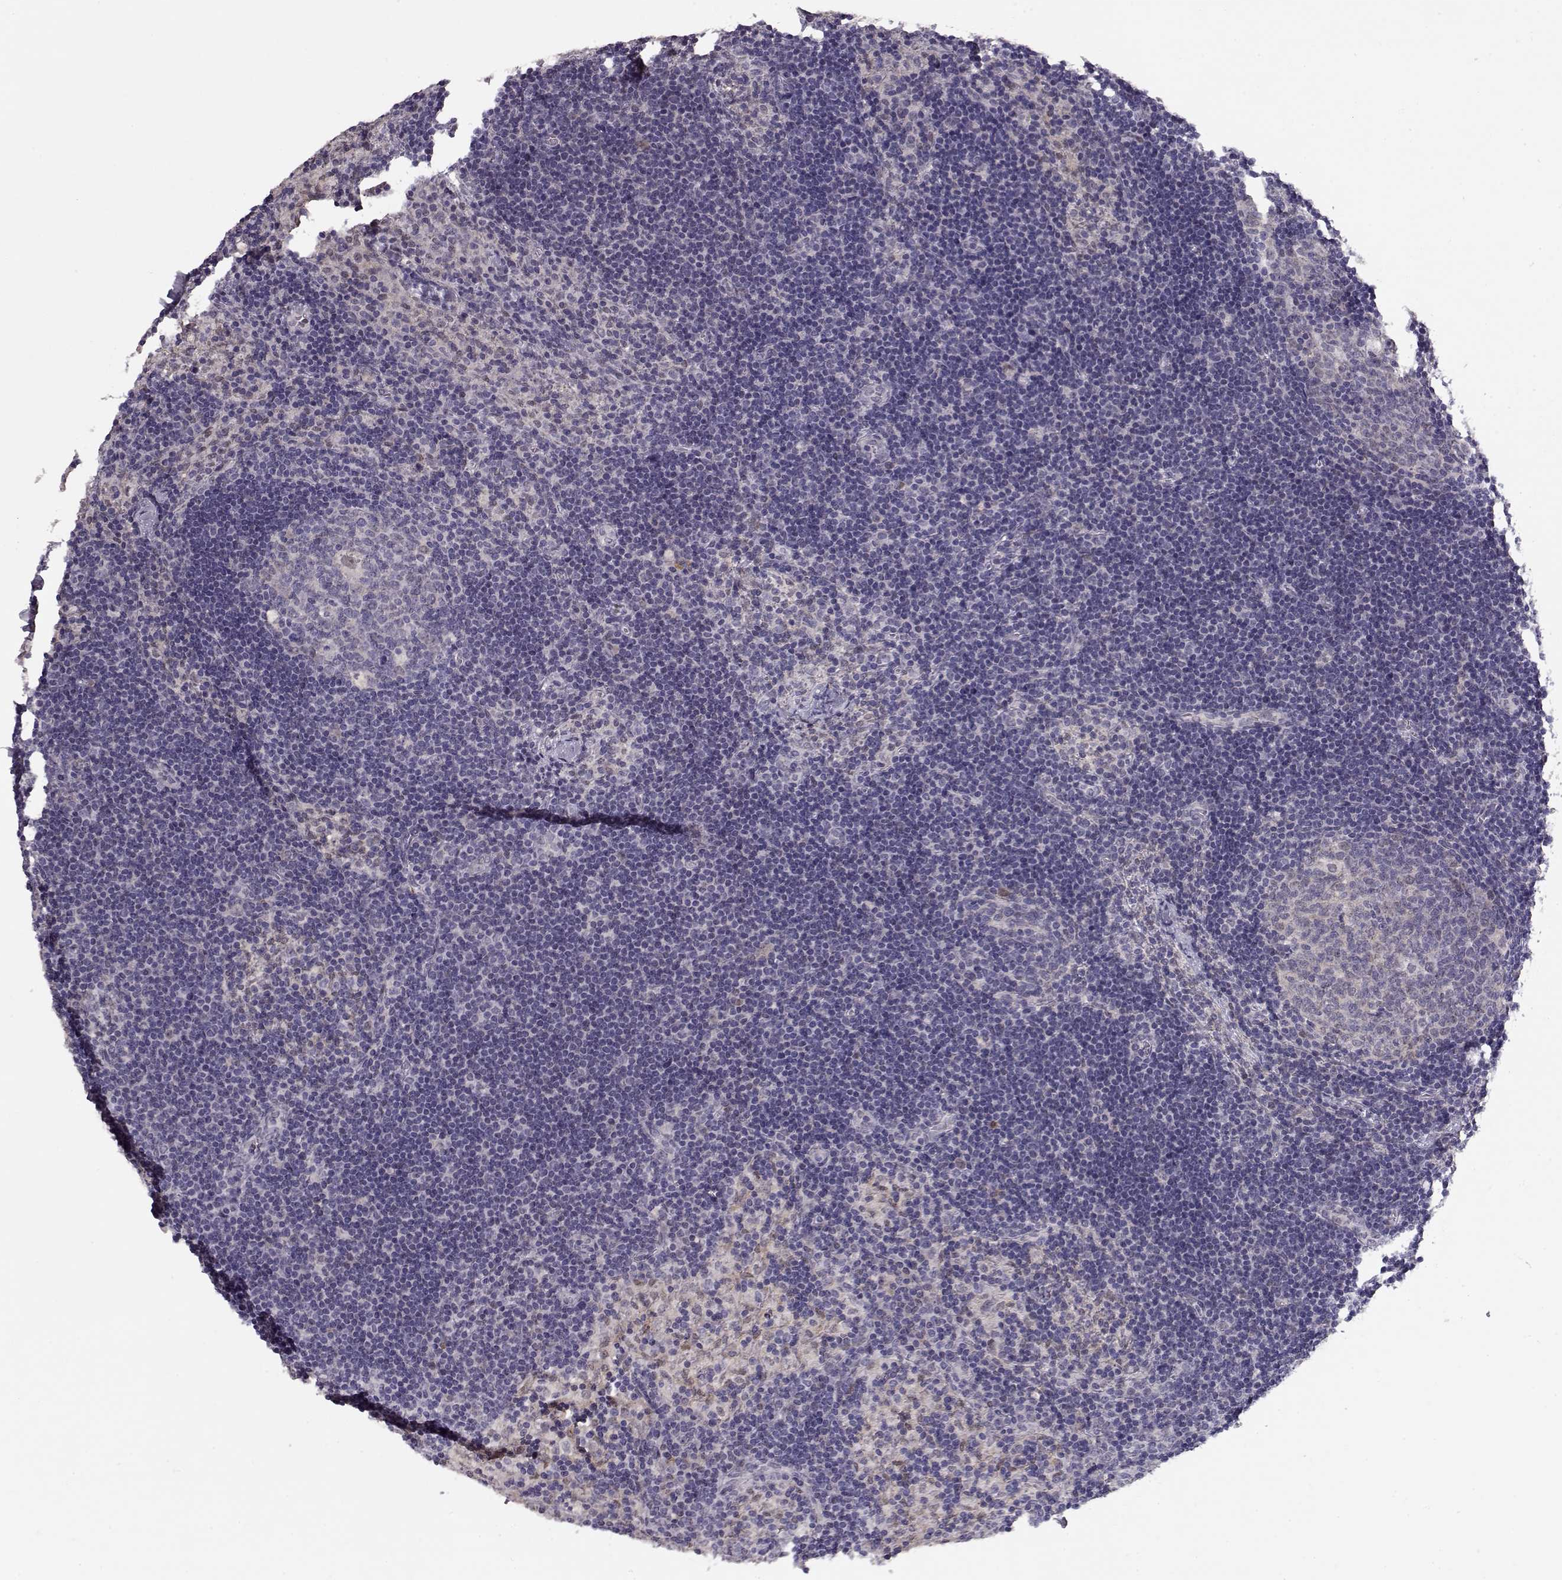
{"staining": {"intensity": "weak", "quantity": "<25%", "location": "nuclear"}, "tissue": "lymph node", "cell_type": "Germinal center cells", "image_type": "normal", "snomed": [{"axis": "morphology", "description": "Normal tissue, NOS"}, {"axis": "topography", "description": "Lymph node"}], "caption": "Immunohistochemistry (IHC) image of normal lymph node stained for a protein (brown), which exhibits no staining in germinal center cells. (Stains: DAB (3,3'-diaminobenzidine) immunohistochemistry (IHC) with hematoxylin counter stain, Microscopy: brightfield microscopy at high magnification).", "gene": "CDK4", "patient": {"sex": "female", "age": 52}}